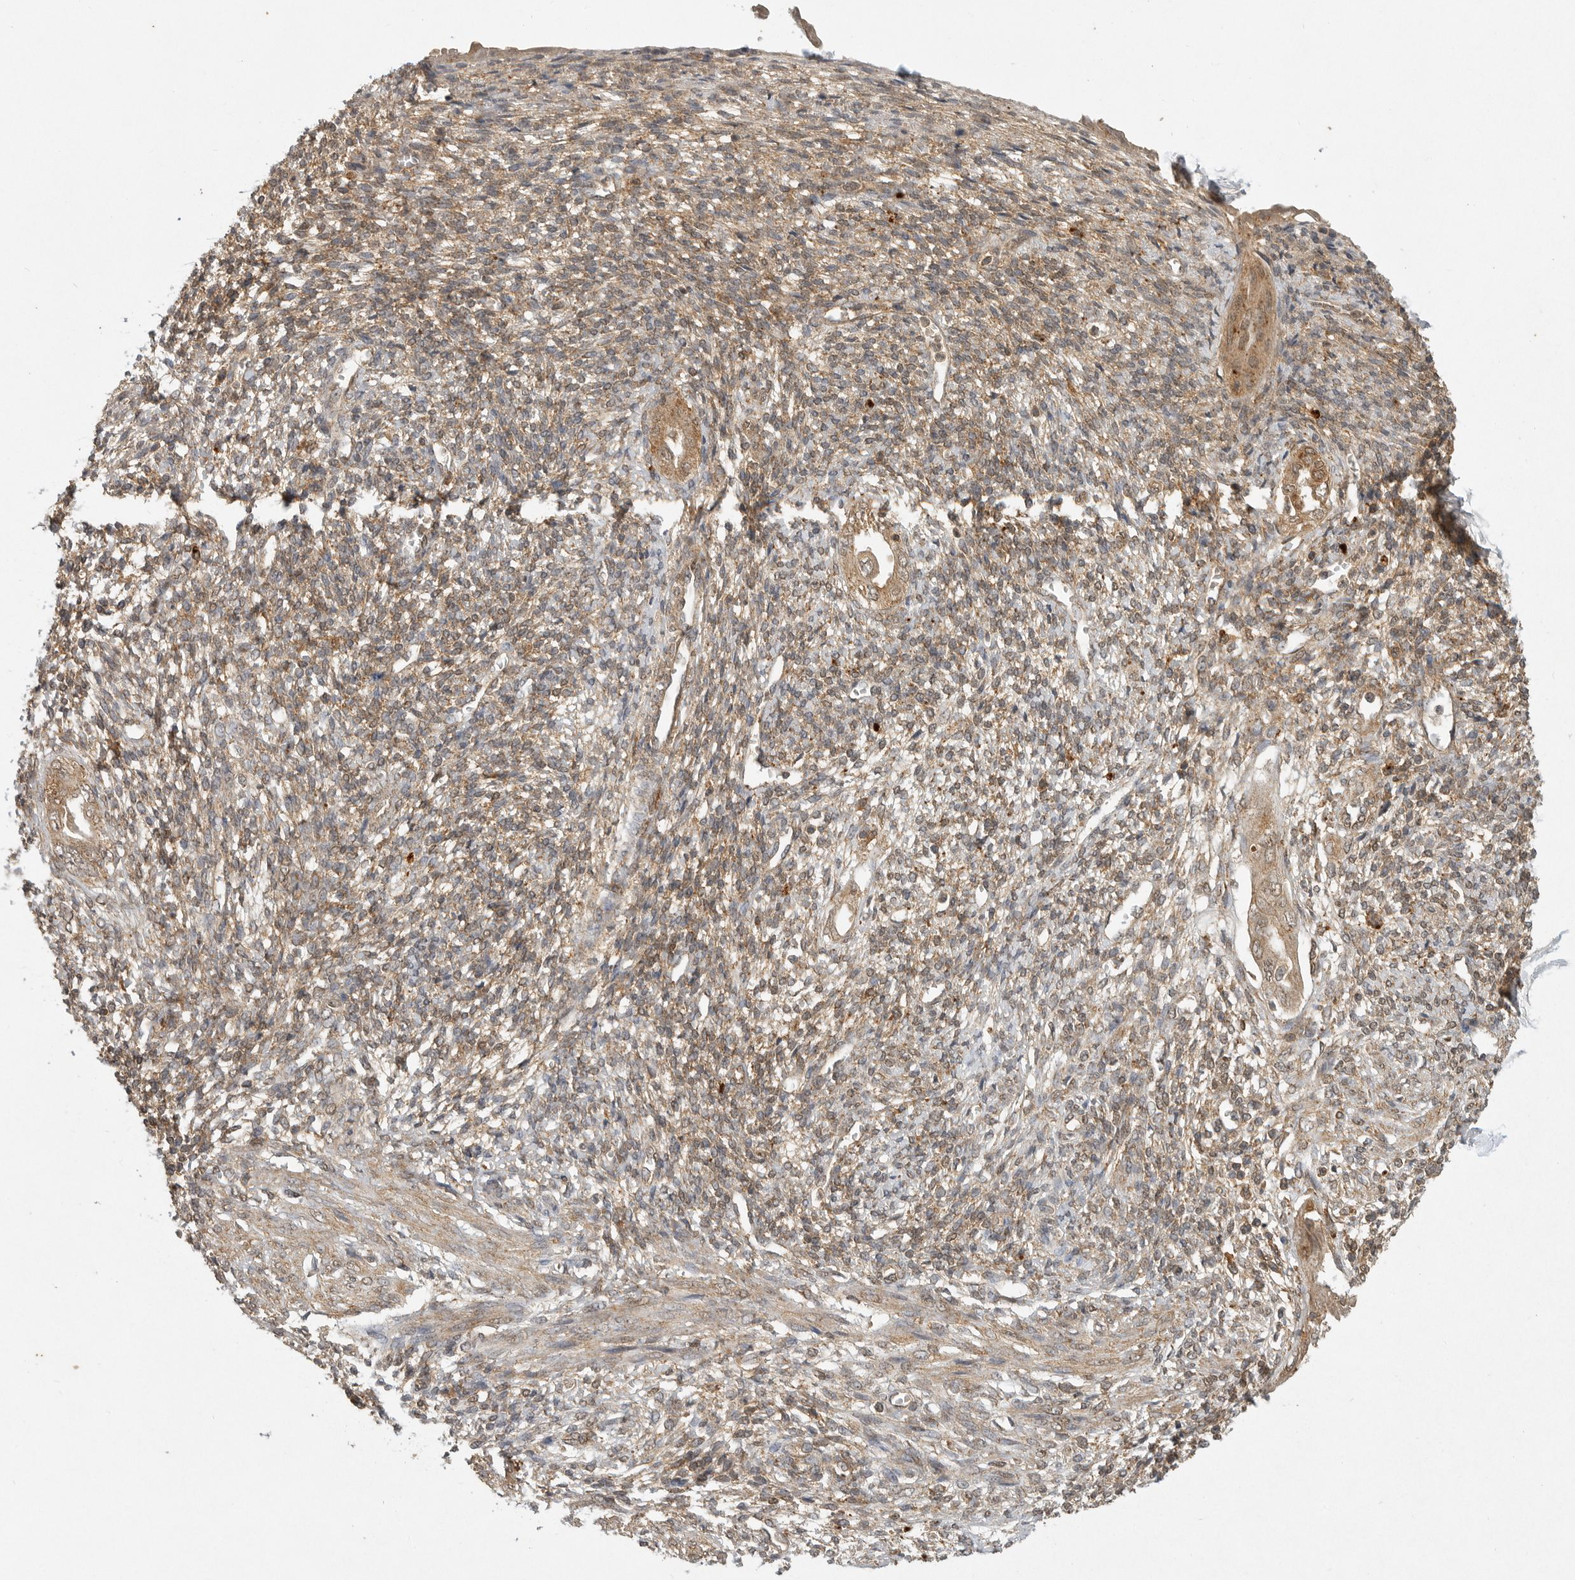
{"staining": {"intensity": "weak", "quantity": ">75%", "location": "cytoplasmic/membranous"}, "tissue": "endometrium", "cell_type": "Cells in endometrial stroma", "image_type": "normal", "snomed": [{"axis": "morphology", "description": "Normal tissue, NOS"}, {"axis": "topography", "description": "Endometrium"}], "caption": "An image of human endometrium stained for a protein demonstrates weak cytoplasmic/membranous brown staining in cells in endometrial stroma. (IHC, brightfield microscopy, high magnification).", "gene": "ICOSLG", "patient": {"sex": "female", "age": 66}}